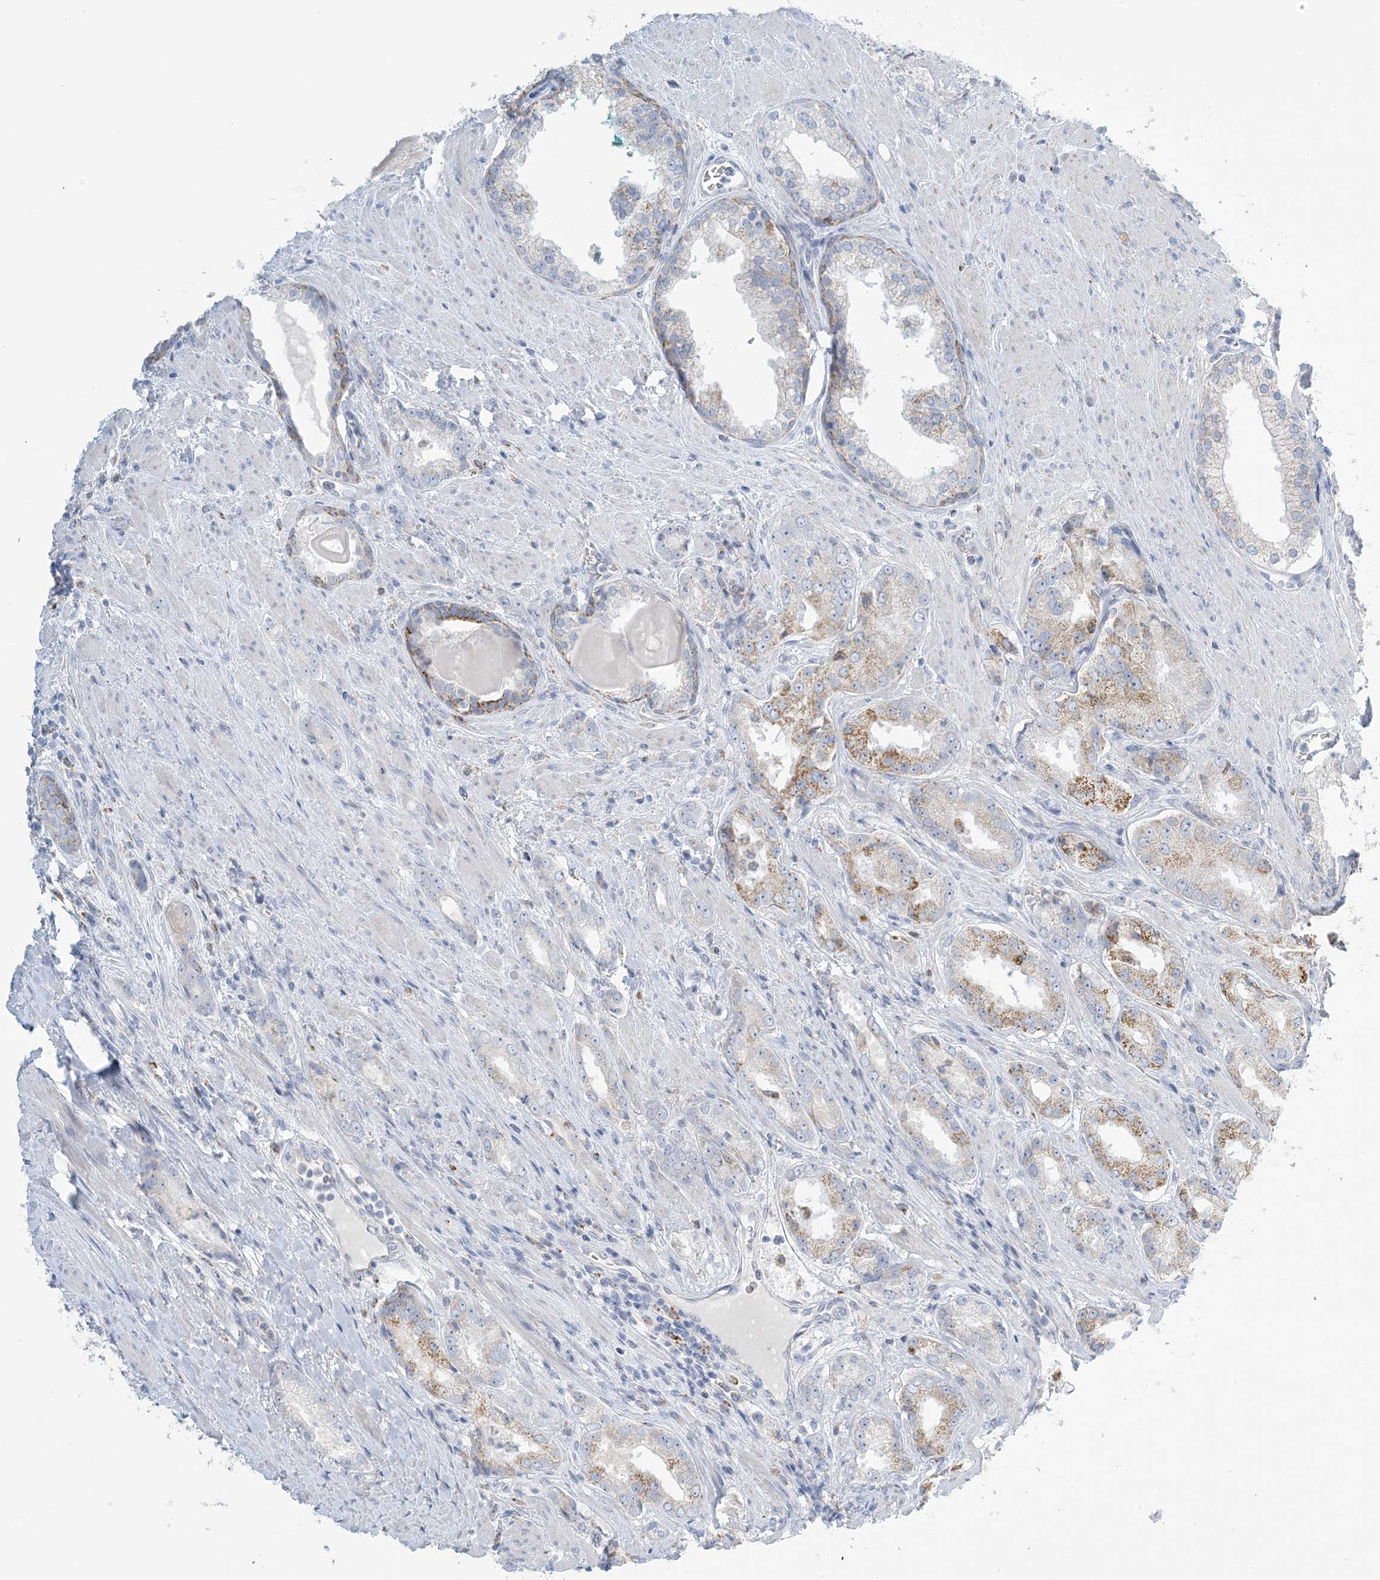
{"staining": {"intensity": "moderate", "quantity": "<25%", "location": "cytoplasmic/membranous"}, "tissue": "prostate cancer", "cell_type": "Tumor cells", "image_type": "cancer", "snomed": [{"axis": "morphology", "description": "Adenocarcinoma, Low grade"}, {"axis": "topography", "description": "Prostate"}], "caption": "Immunohistochemistry photomicrograph of neoplastic tissue: human prostate cancer (adenocarcinoma (low-grade)) stained using immunohistochemistry displays low levels of moderate protein expression localized specifically in the cytoplasmic/membranous of tumor cells, appearing as a cytoplasmic/membranous brown color.", "gene": "ZDHHC4", "patient": {"sex": "male", "age": 67}}